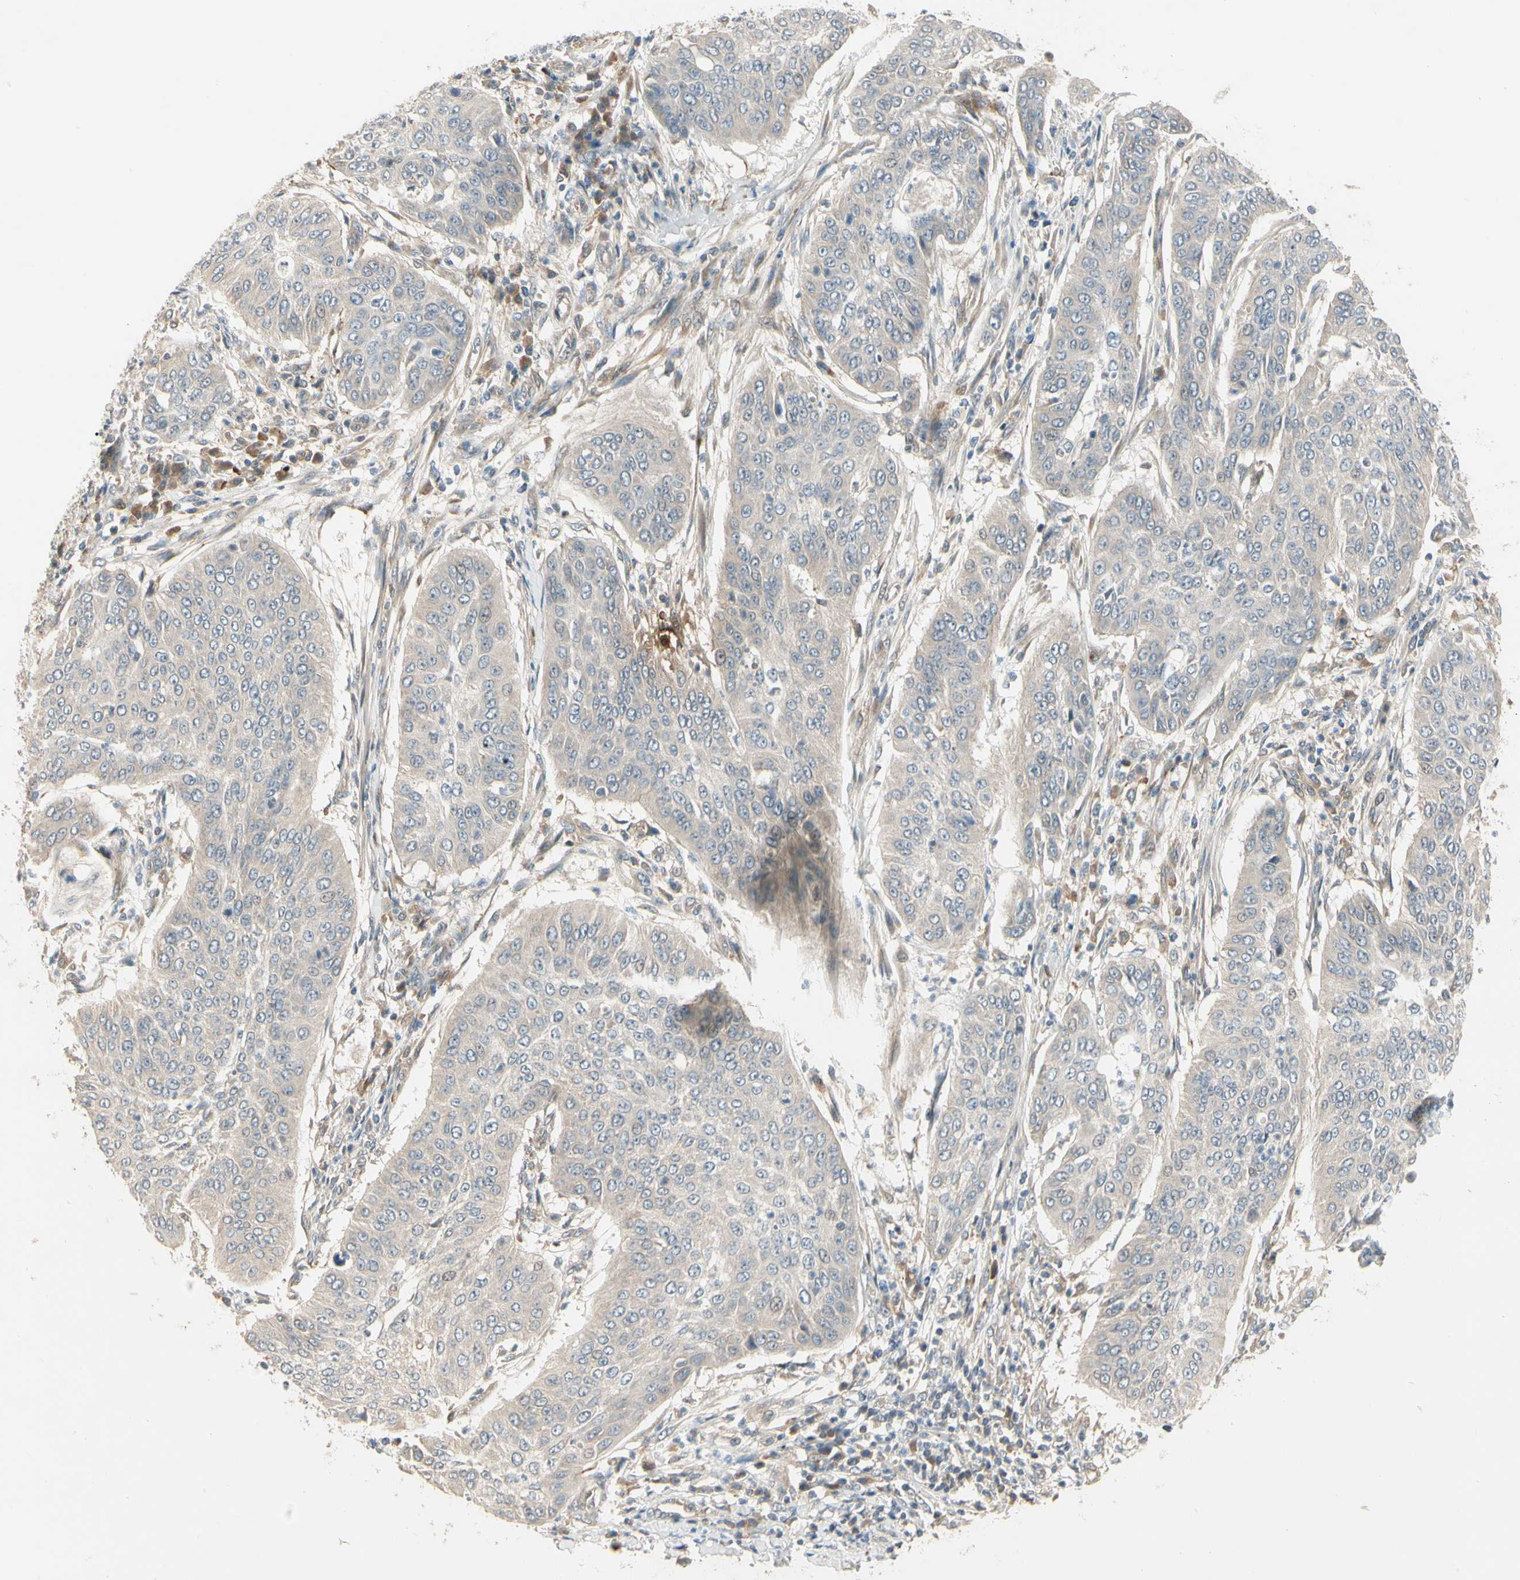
{"staining": {"intensity": "weak", "quantity": ">75%", "location": "cytoplasmic/membranous"}, "tissue": "cervical cancer", "cell_type": "Tumor cells", "image_type": "cancer", "snomed": [{"axis": "morphology", "description": "Normal tissue, NOS"}, {"axis": "morphology", "description": "Squamous cell carcinoma, NOS"}, {"axis": "topography", "description": "Cervix"}], "caption": "Tumor cells display low levels of weak cytoplasmic/membranous expression in approximately >75% of cells in cervical squamous cell carcinoma.", "gene": "F2R", "patient": {"sex": "female", "age": 39}}